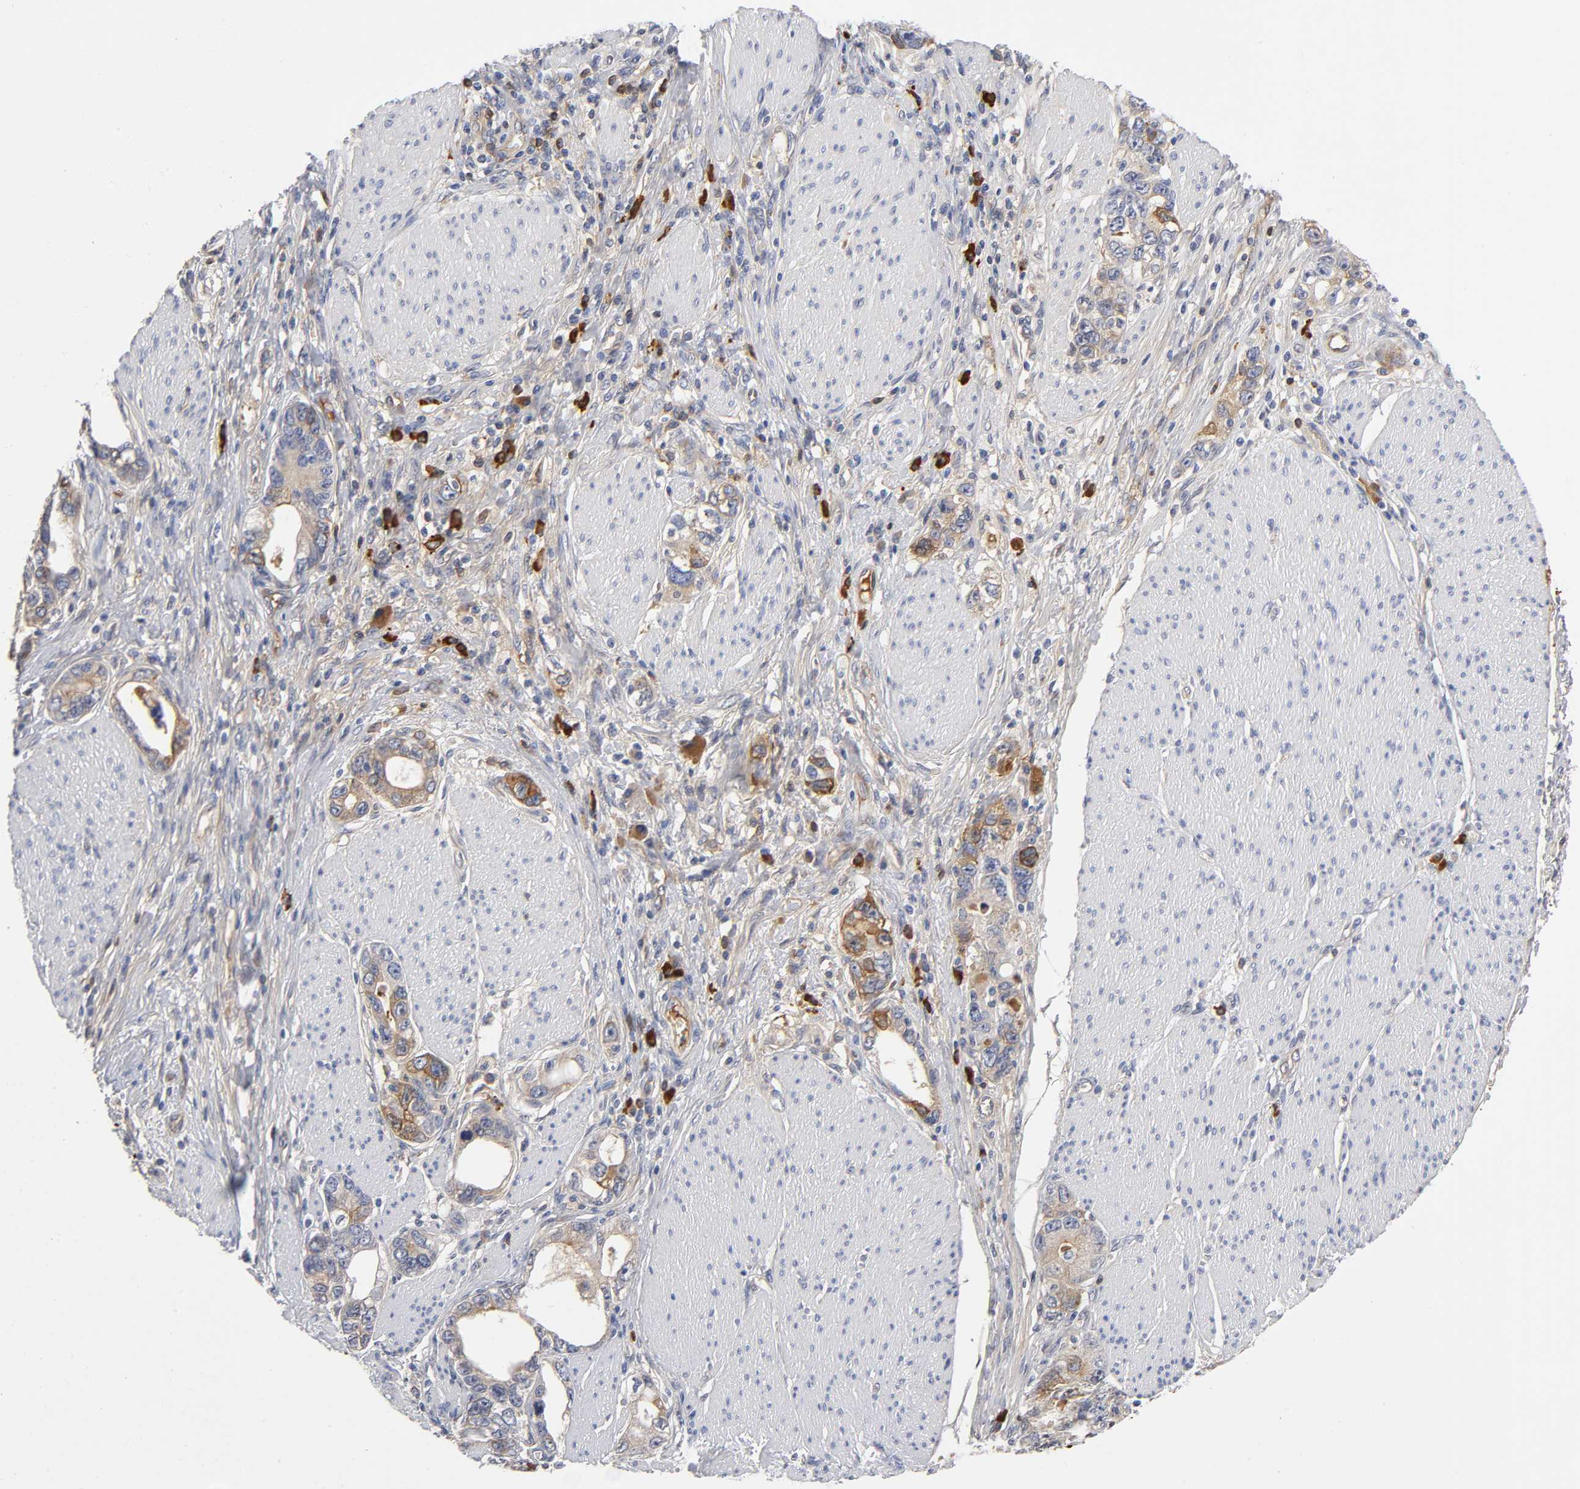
{"staining": {"intensity": "moderate", "quantity": "25%-75%", "location": "cytoplasmic/membranous"}, "tissue": "stomach cancer", "cell_type": "Tumor cells", "image_type": "cancer", "snomed": [{"axis": "morphology", "description": "Adenocarcinoma, NOS"}, {"axis": "topography", "description": "Stomach, lower"}], "caption": "Immunohistochemistry micrograph of neoplastic tissue: human stomach cancer stained using IHC displays medium levels of moderate protein expression localized specifically in the cytoplasmic/membranous of tumor cells, appearing as a cytoplasmic/membranous brown color.", "gene": "NOVA1", "patient": {"sex": "female", "age": 93}}